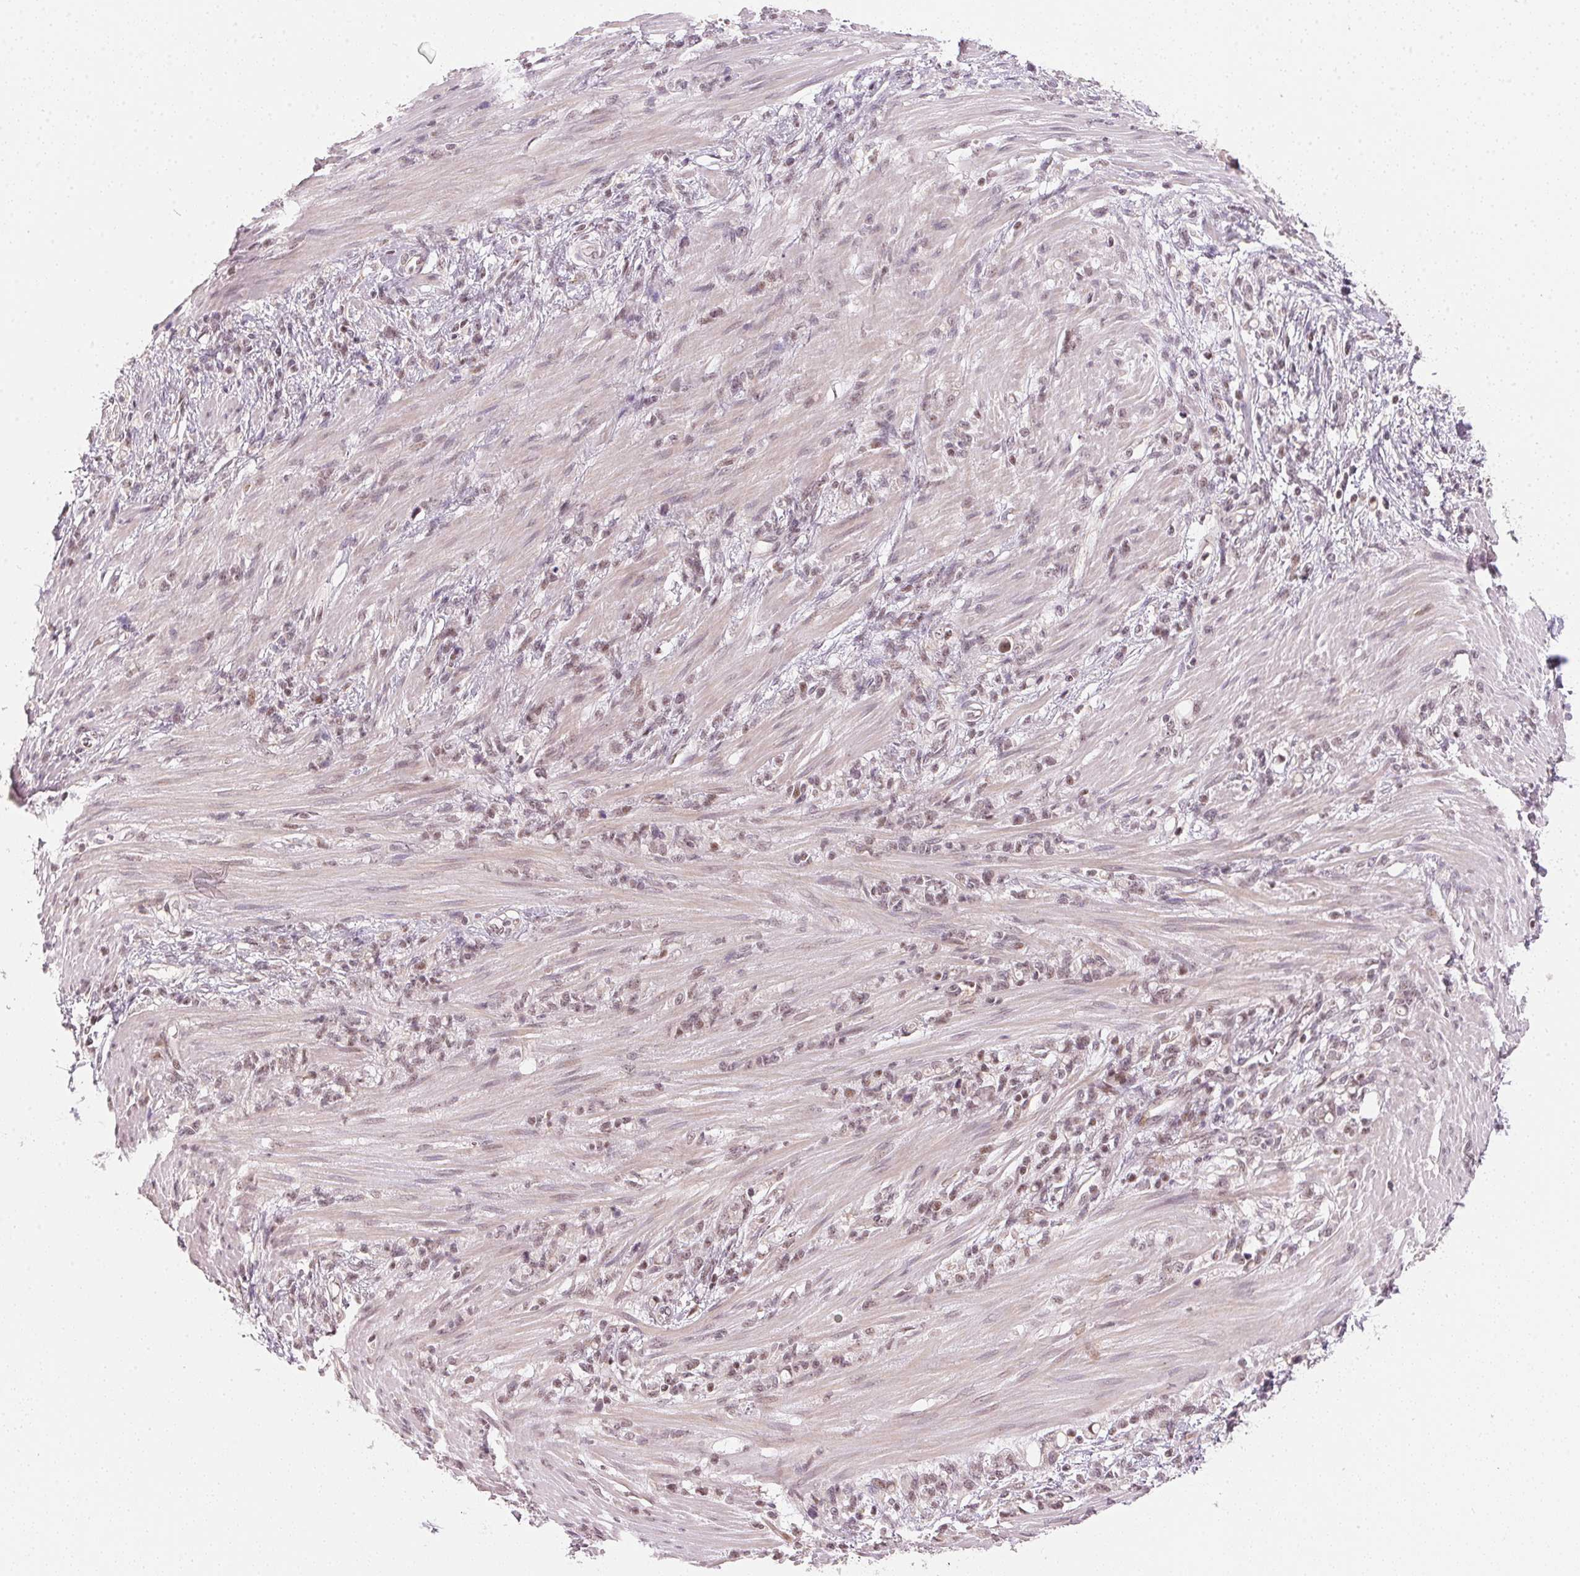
{"staining": {"intensity": "weak", "quantity": "25%-75%", "location": "nuclear"}, "tissue": "stomach cancer", "cell_type": "Tumor cells", "image_type": "cancer", "snomed": [{"axis": "morphology", "description": "Adenocarcinoma, NOS"}, {"axis": "topography", "description": "Stomach"}], "caption": "Immunohistochemistry (IHC) photomicrograph of stomach adenocarcinoma stained for a protein (brown), which shows low levels of weak nuclear positivity in approximately 25%-75% of tumor cells.", "gene": "KAT6A", "patient": {"sex": "female", "age": 84}}